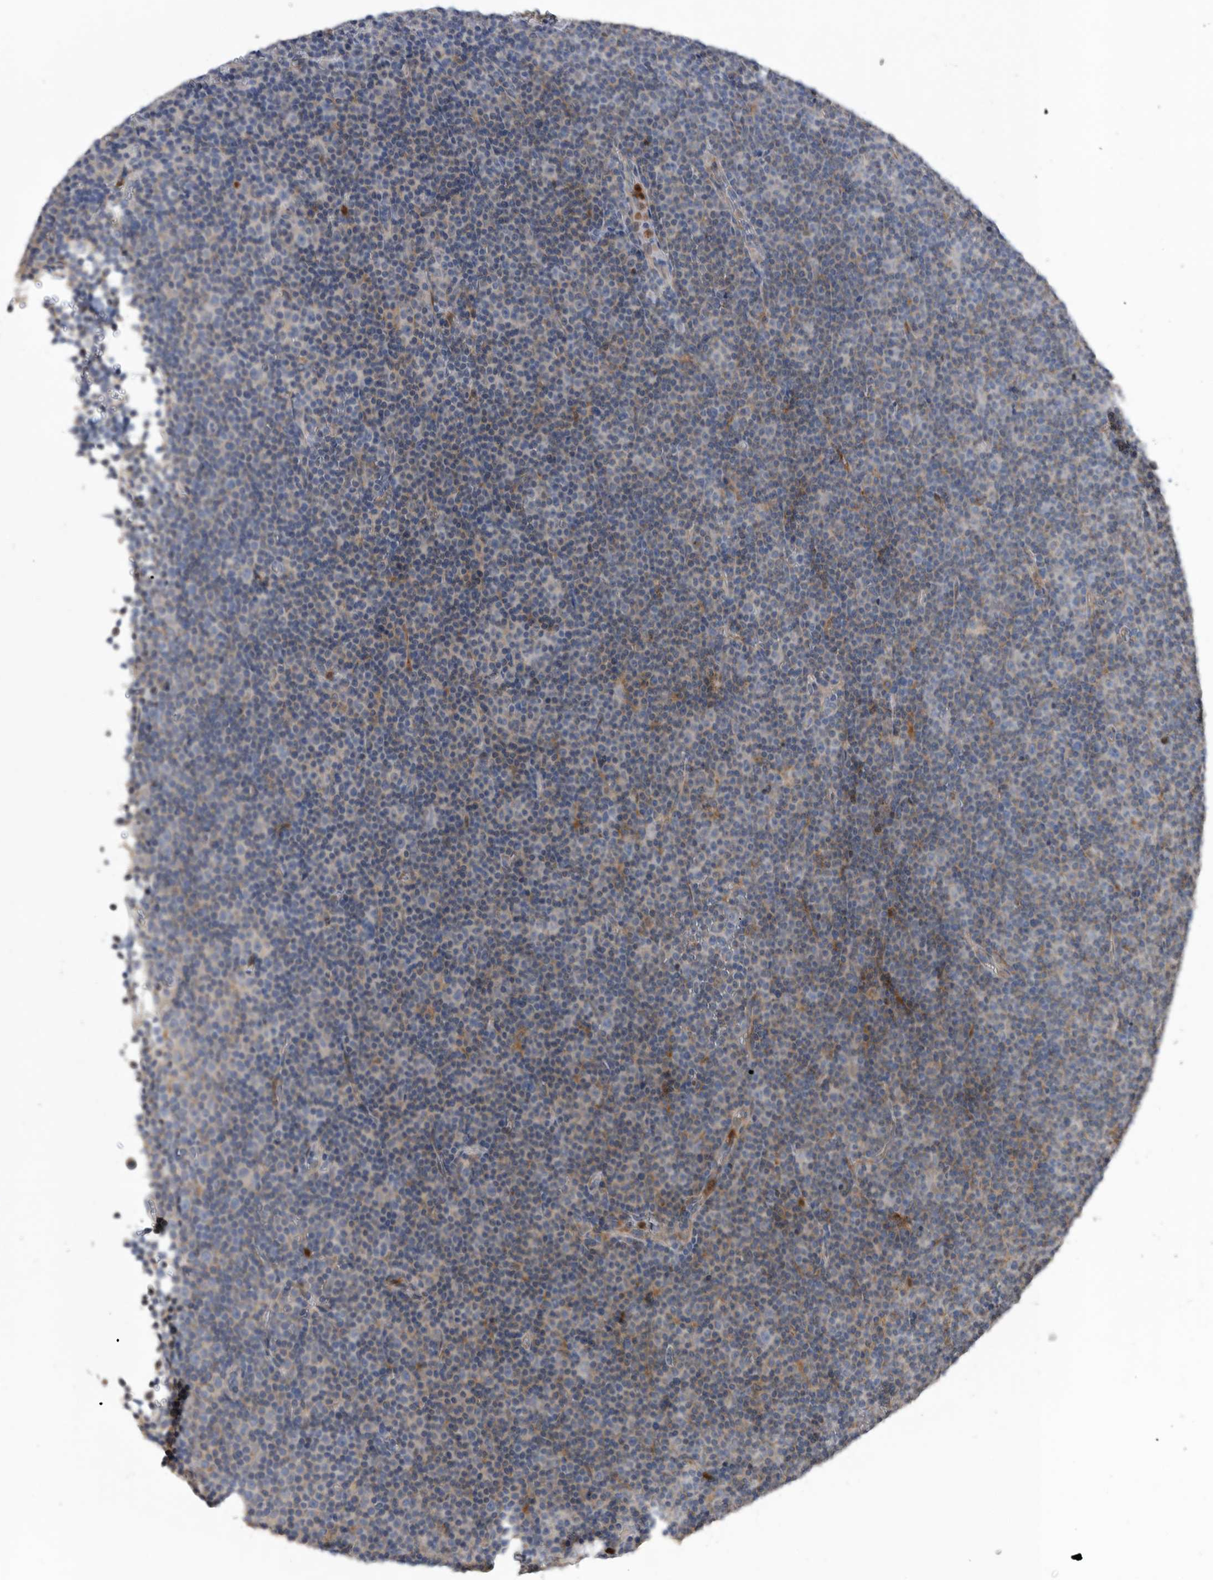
{"staining": {"intensity": "negative", "quantity": "none", "location": "none"}, "tissue": "lymphoma", "cell_type": "Tumor cells", "image_type": "cancer", "snomed": [{"axis": "morphology", "description": "Malignant lymphoma, non-Hodgkin's type, Low grade"}, {"axis": "topography", "description": "Lymph node"}], "caption": "Tumor cells are negative for brown protein staining in malignant lymphoma, non-Hodgkin's type (low-grade).", "gene": "CRISPLD2", "patient": {"sex": "female", "age": 67}}